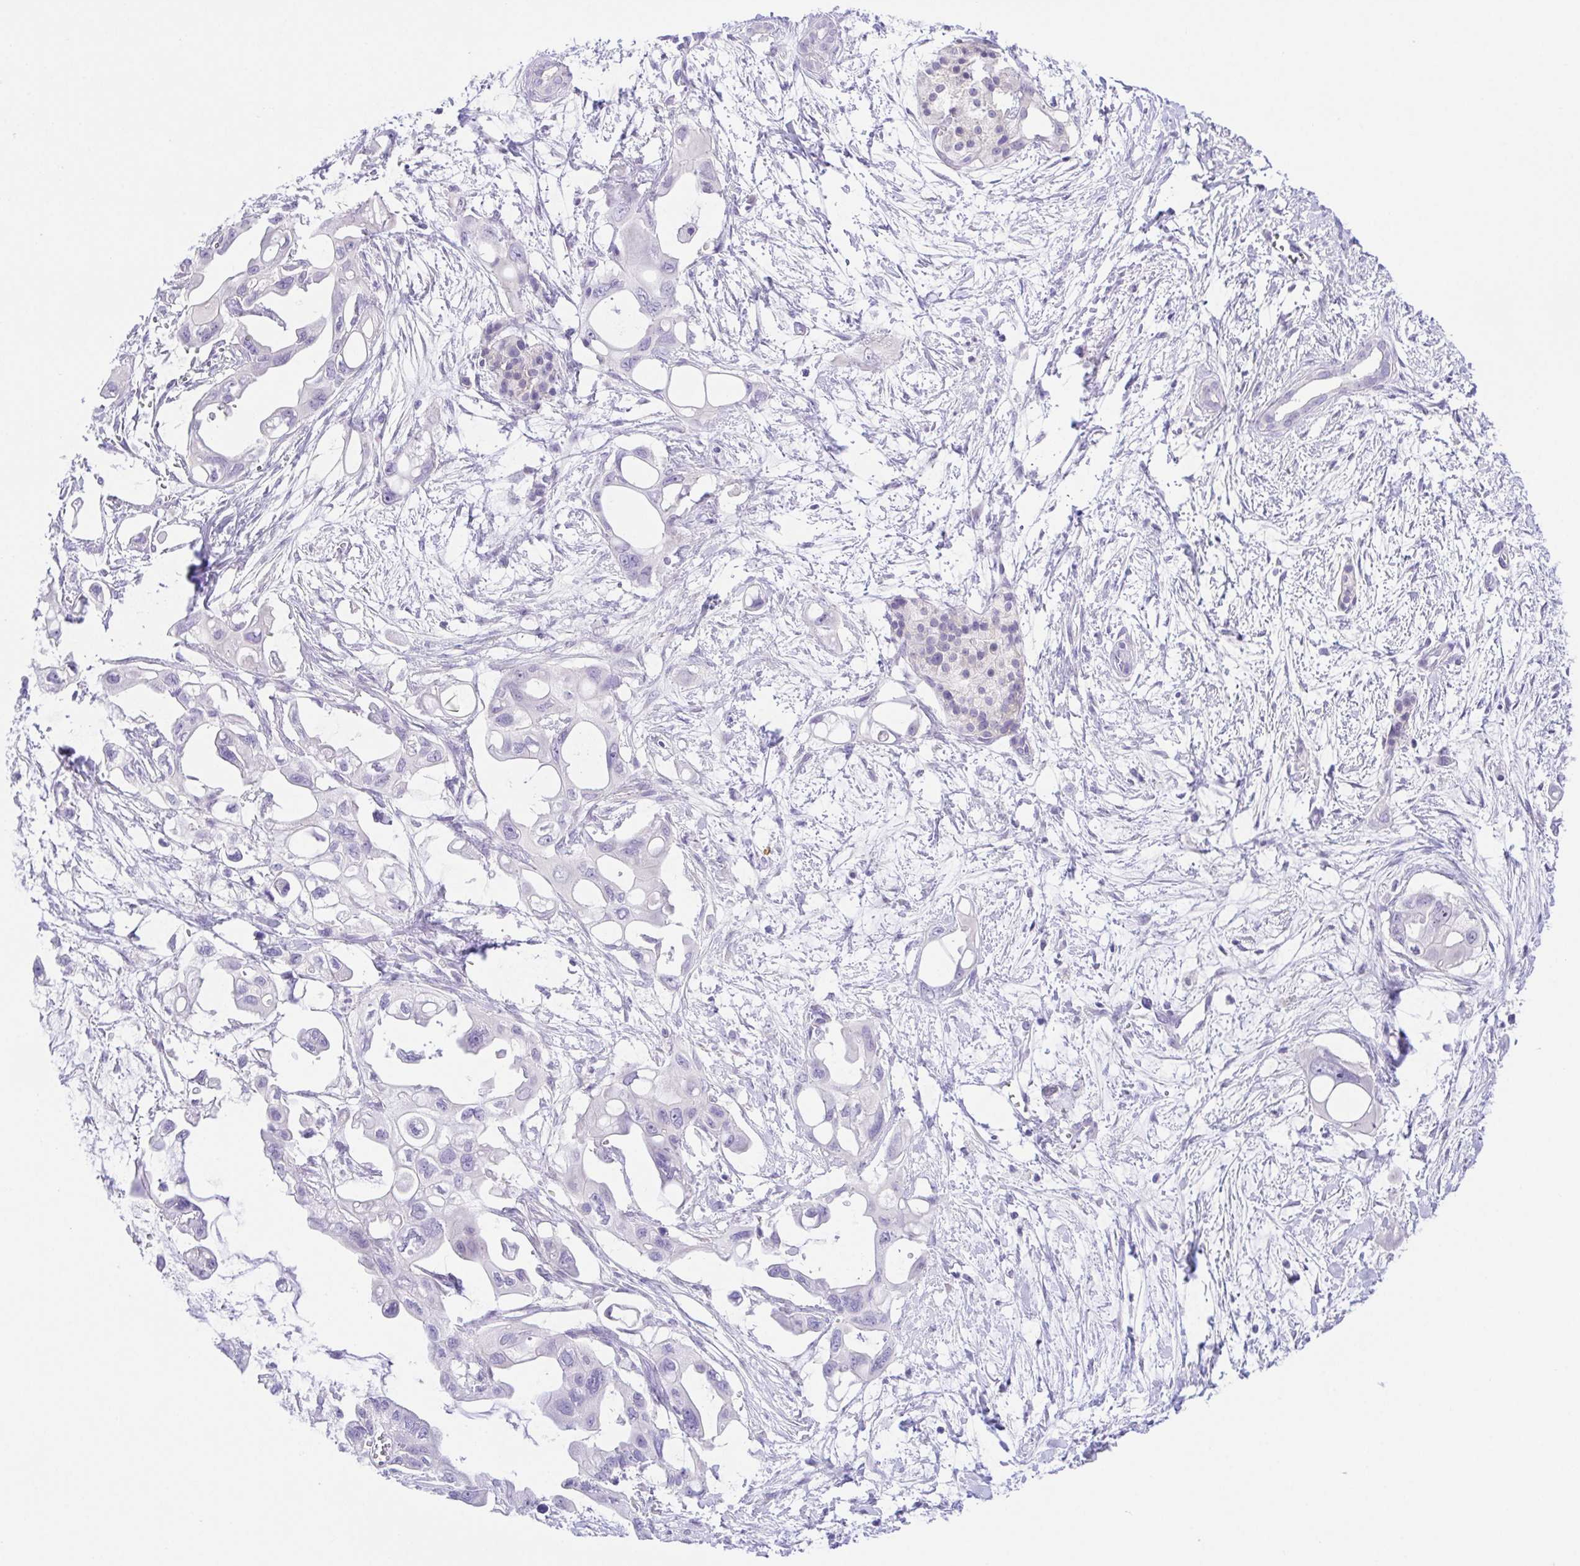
{"staining": {"intensity": "negative", "quantity": "none", "location": "none"}, "tissue": "pancreatic cancer", "cell_type": "Tumor cells", "image_type": "cancer", "snomed": [{"axis": "morphology", "description": "Adenocarcinoma, NOS"}, {"axis": "topography", "description": "Pancreas"}], "caption": "An immunohistochemistry (IHC) histopathology image of pancreatic cancer (adenocarcinoma) is shown. There is no staining in tumor cells of pancreatic cancer (adenocarcinoma). The staining was performed using DAB (3,3'-diaminobenzidine) to visualize the protein expression in brown, while the nuclei were stained in blue with hematoxylin (Magnification: 20x).", "gene": "KRTDAP", "patient": {"sex": "male", "age": 61}}